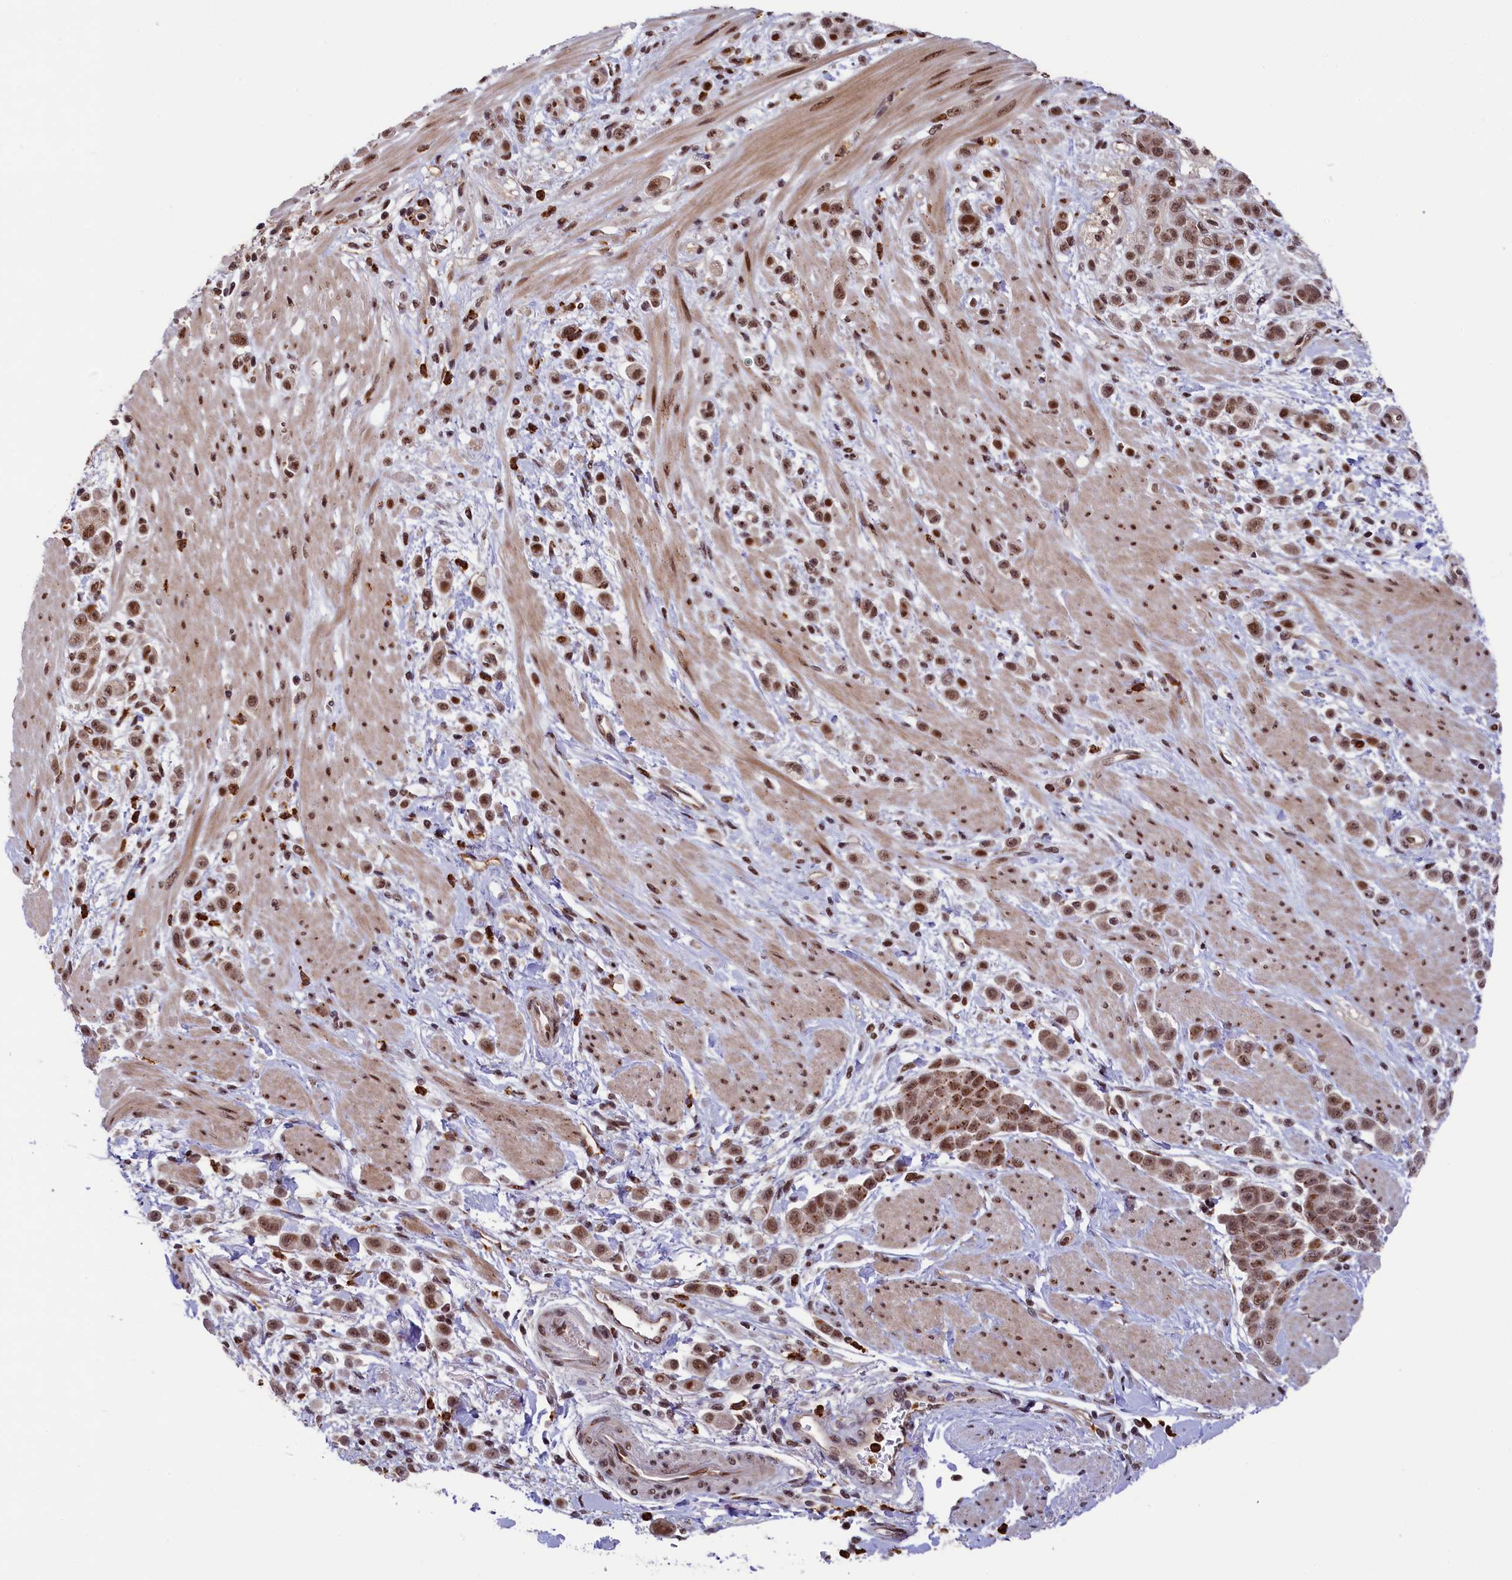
{"staining": {"intensity": "moderate", "quantity": ">75%", "location": "nuclear"}, "tissue": "pancreatic cancer", "cell_type": "Tumor cells", "image_type": "cancer", "snomed": [{"axis": "morphology", "description": "Normal tissue, NOS"}, {"axis": "morphology", "description": "Adenocarcinoma, NOS"}, {"axis": "topography", "description": "Pancreas"}], "caption": "Moderate nuclear positivity is appreciated in about >75% of tumor cells in pancreatic cancer. (DAB IHC with brightfield microscopy, high magnification).", "gene": "ADIG", "patient": {"sex": "female", "age": 64}}